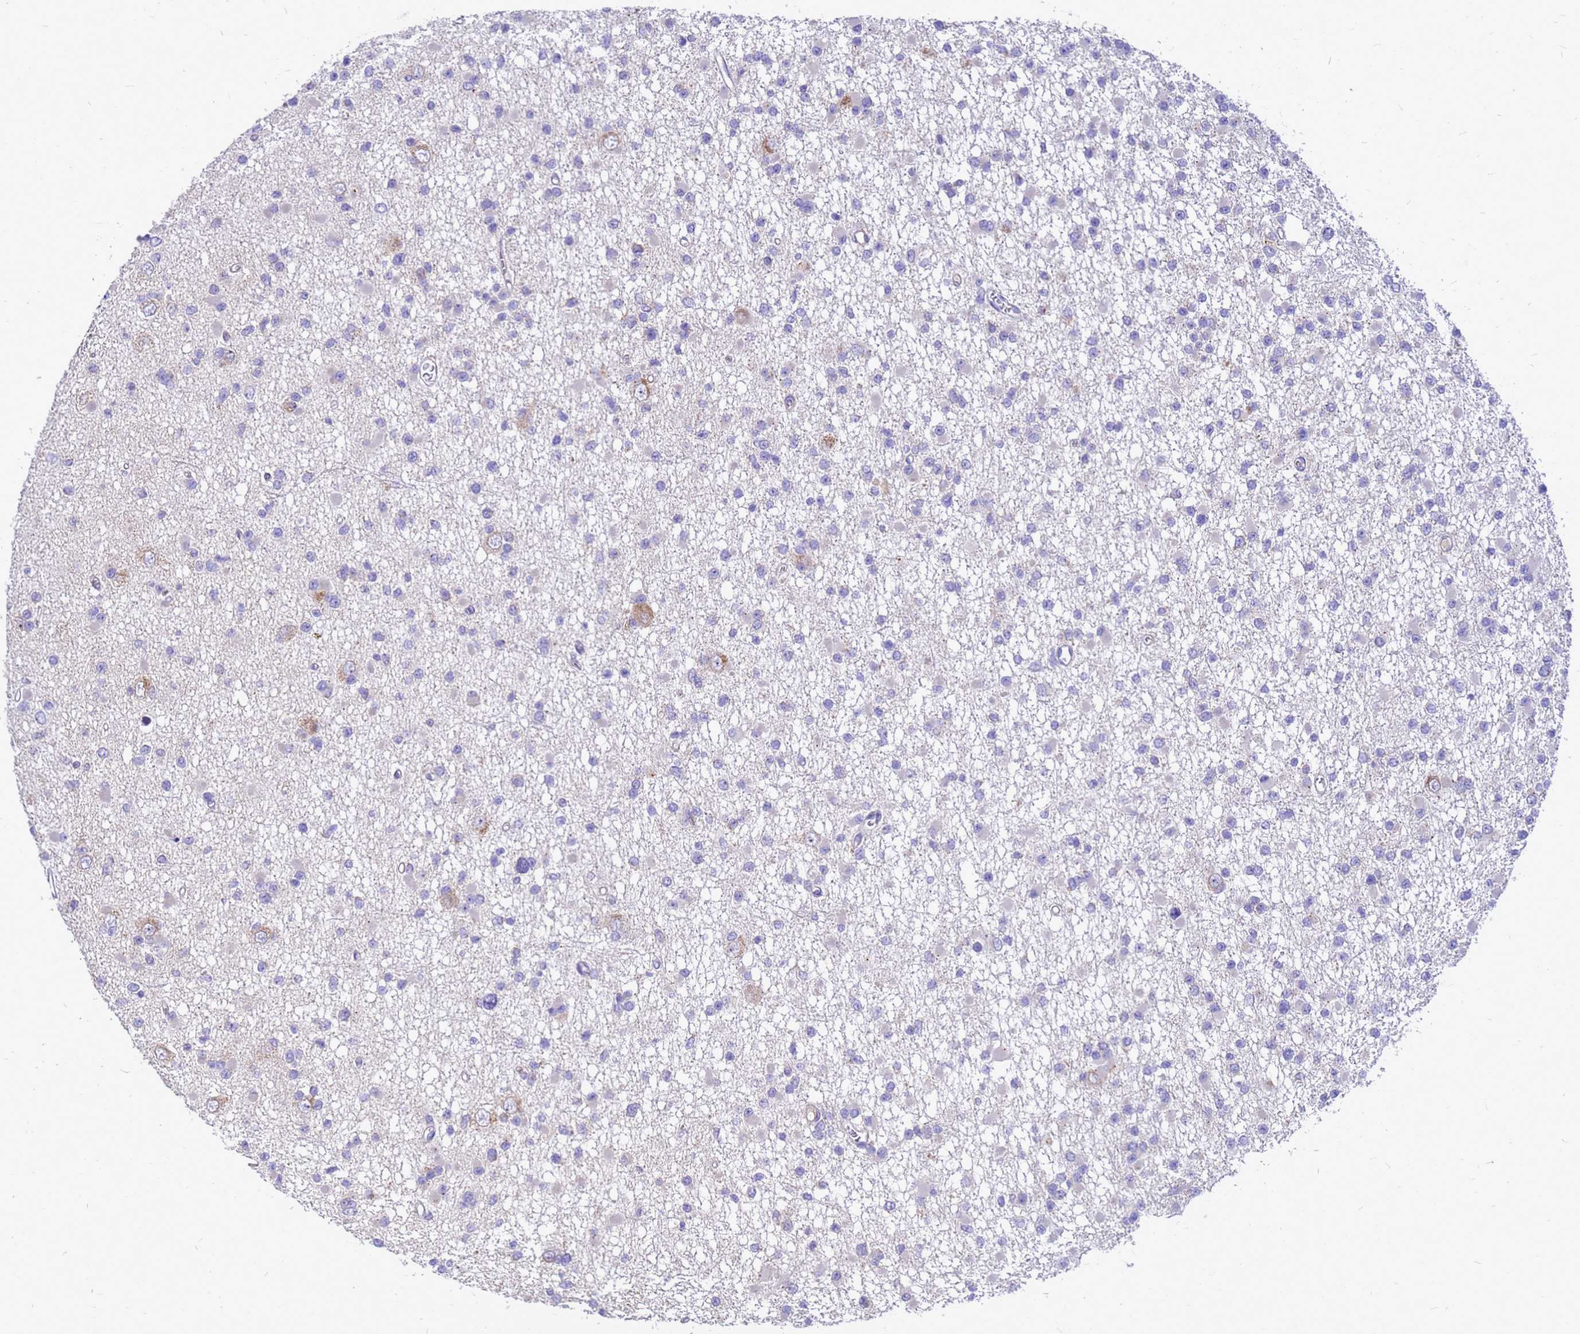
{"staining": {"intensity": "negative", "quantity": "none", "location": "none"}, "tissue": "glioma", "cell_type": "Tumor cells", "image_type": "cancer", "snomed": [{"axis": "morphology", "description": "Glioma, malignant, Low grade"}, {"axis": "topography", "description": "Brain"}], "caption": "Malignant low-grade glioma stained for a protein using immunohistochemistry (IHC) displays no expression tumor cells.", "gene": "POP7", "patient": {"sex": "female", "age": 22}}